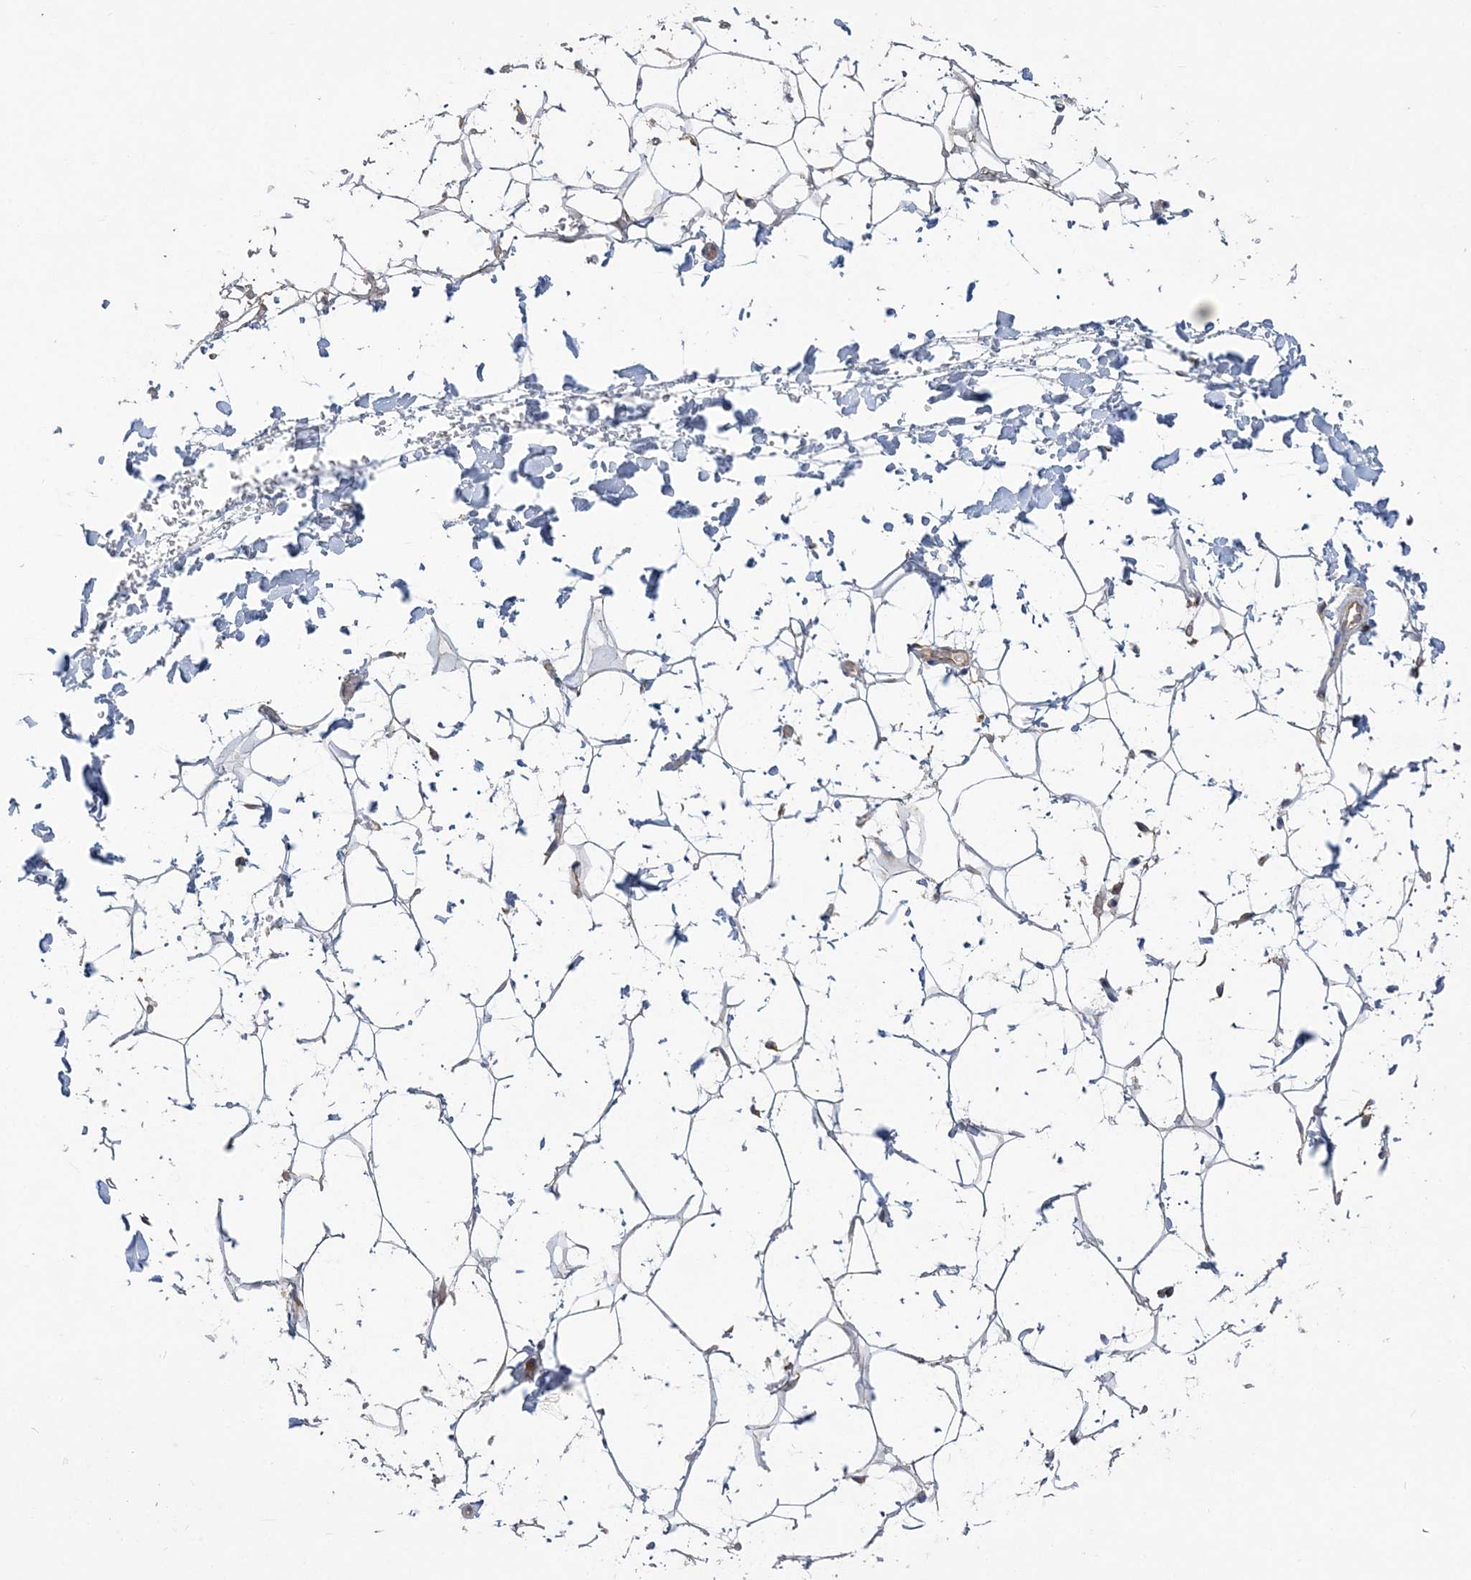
{"staining": {"intensity": "negative", "quantity": "none", "location": "none"}, "tissue": "adipose tissue", "cell_type": "Adipocytes", "image_type": "normal", "snomed": [{"axis": "morphology", "description": "Normal tissue, NOS"}, {"axis": "topography", "description": "Breast"}], "caption": "This is a histopathology image of IHC staining of normal adipose tissue, which shows no staining in adipocytes. Nuclei are stained in blue.", "gene": "SCLT1", "patient": {"sex": "female", "age": 26}}